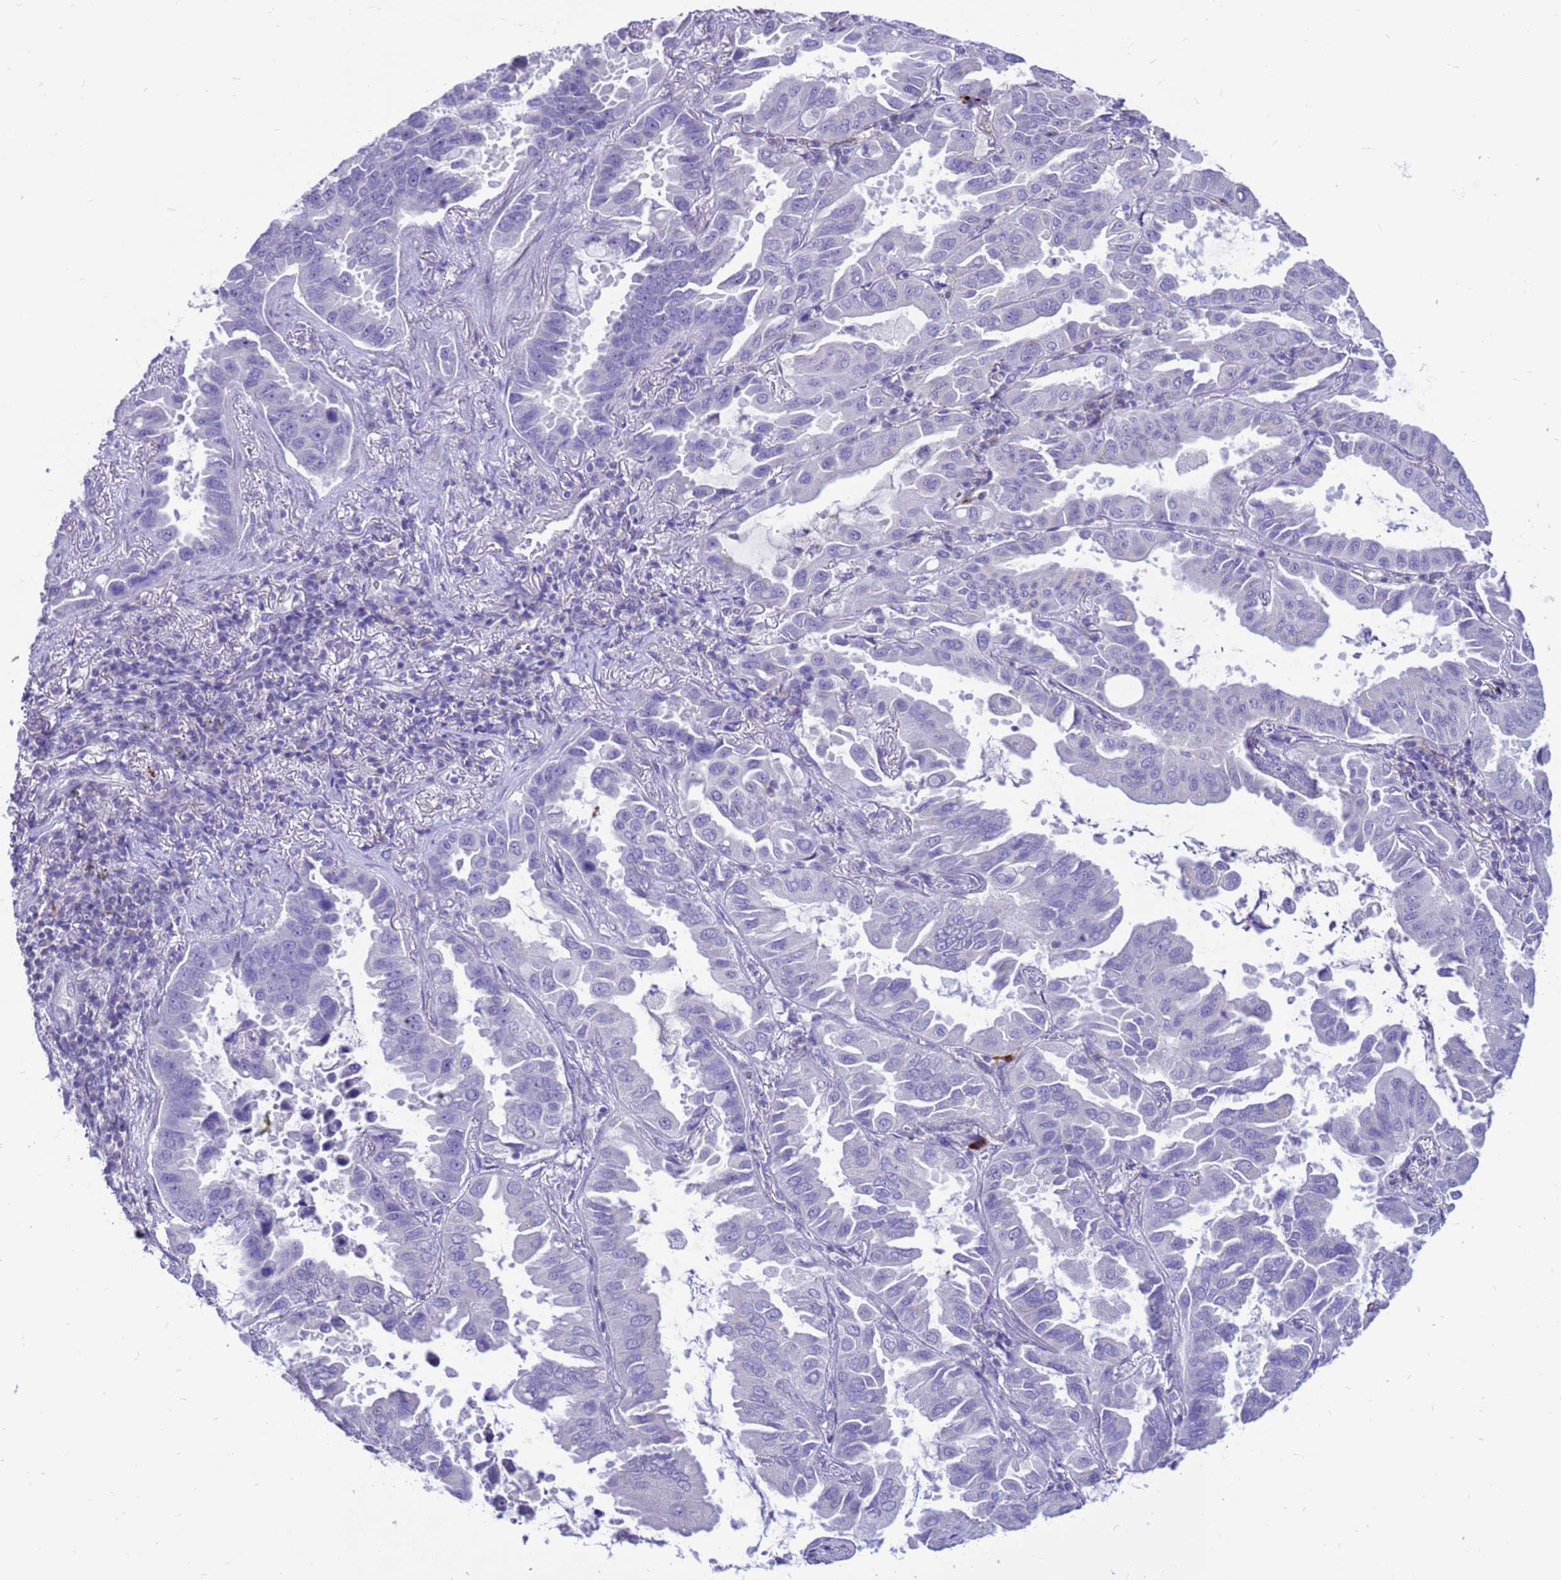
{"staining": {"intensity": "negative", "quantity": "none", "location": "none"}, "tissue": "lung cancer", "cell_type": "Tumor cells", "image_type": "cancer", "snomed": [{"axis": "morphology", "description": "Adenocarcinoma, NOS"}, {"axis": "topography", "description": "Lung"}], "caption": "Tumor cells are negative for protein expression in human lung cancer (adenocarcinoma).", "gene": "PDE10A", "patient": {"sex": "male", "age": 64}}